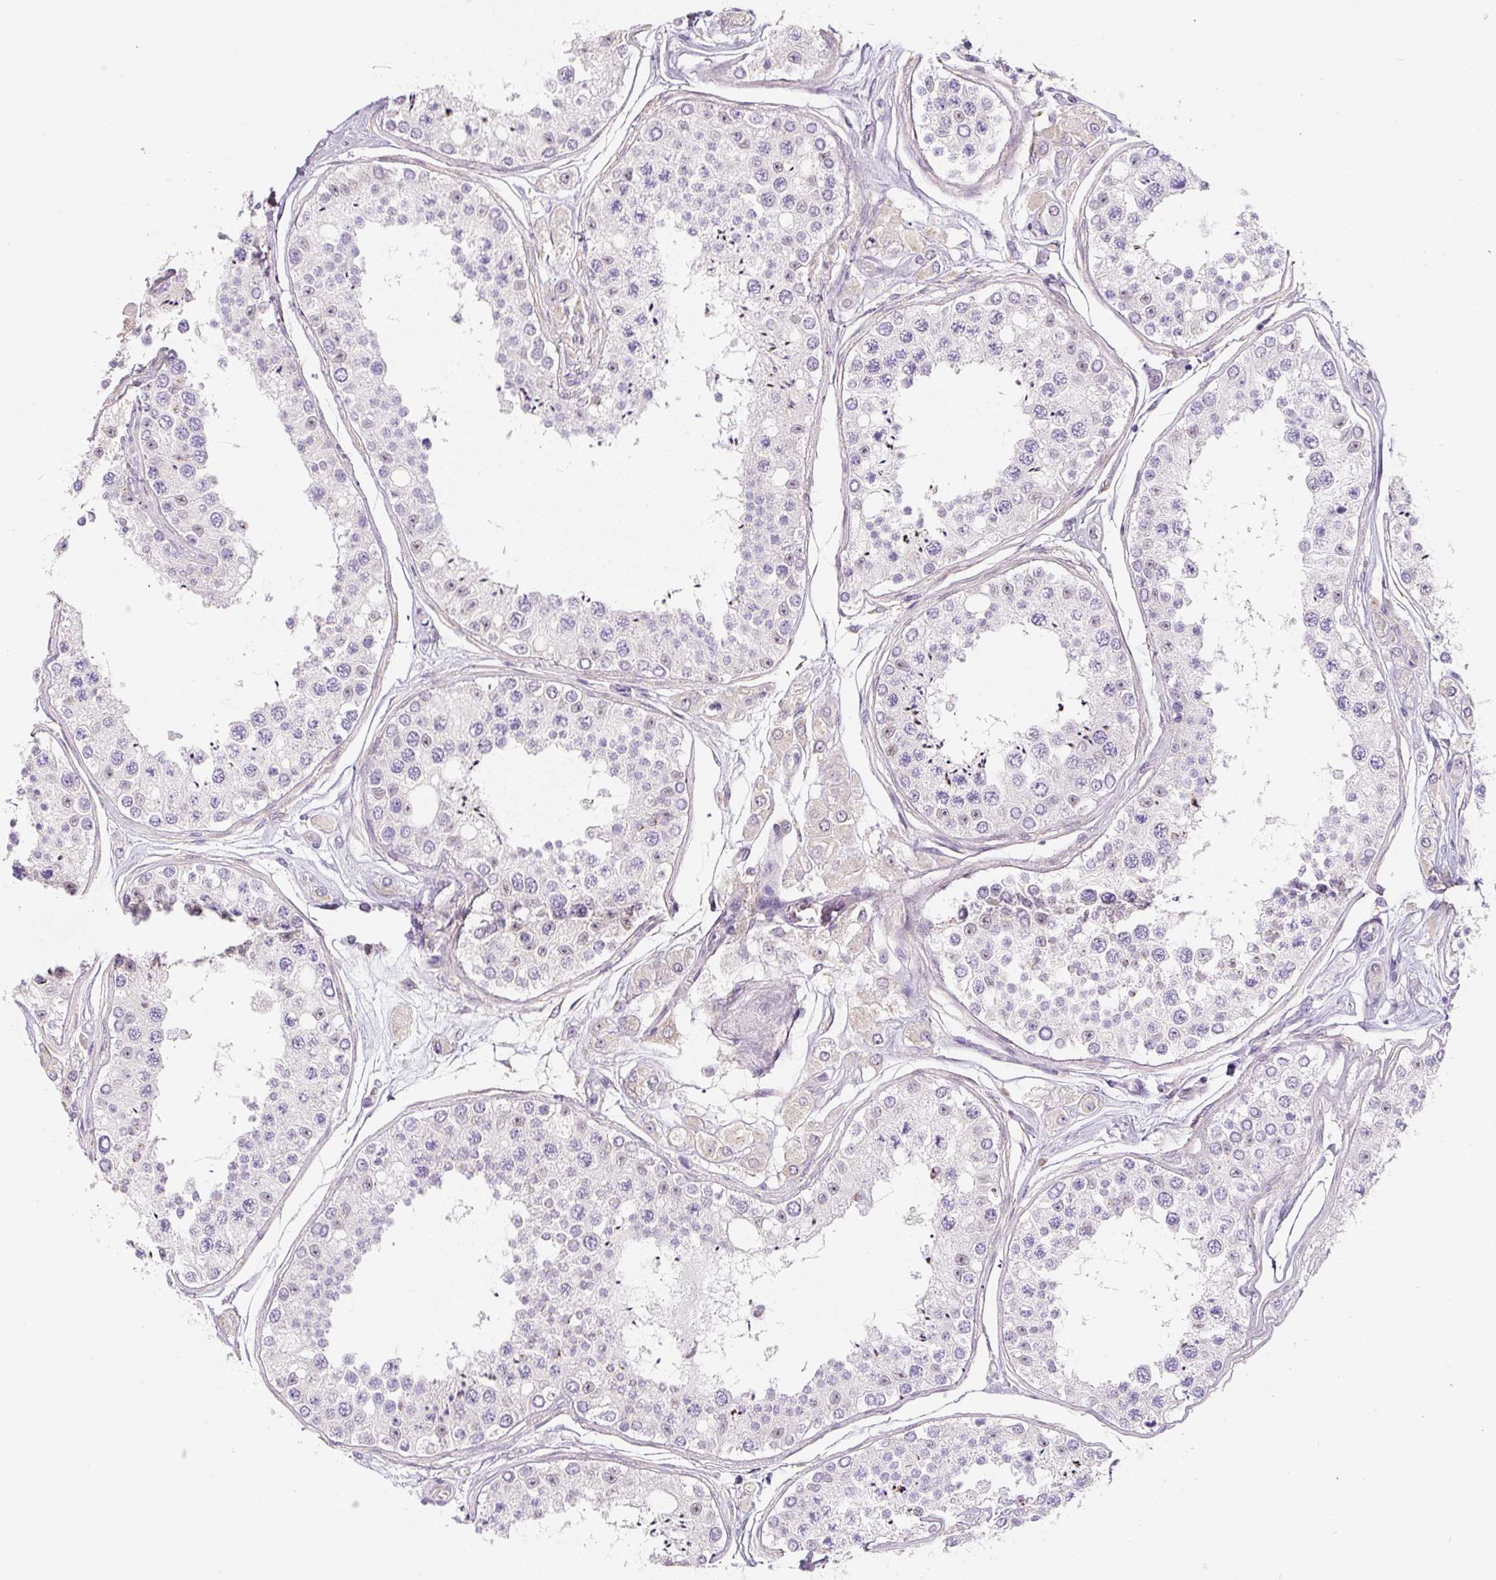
{"staining": {"intensity": "moderate", "quantity": "25%-75%", "location": "nuclear"}, "tissue": "testis", "cell_type": "Cells in seminiferous ducts", "image_type": "normal", "snomed": [{"axis": "morphology", "description": "Normal tissue, NOS"}, {"axis": "topography", "description": "Testis"}], "caption": "Protein analysis of unremarkable testis displays moderate nuclear staining in approximately 25%-75% of cells in seminiferous ducts.", "gene": "PWWP3B", "patient": {"sex": "male", "age": 25}}